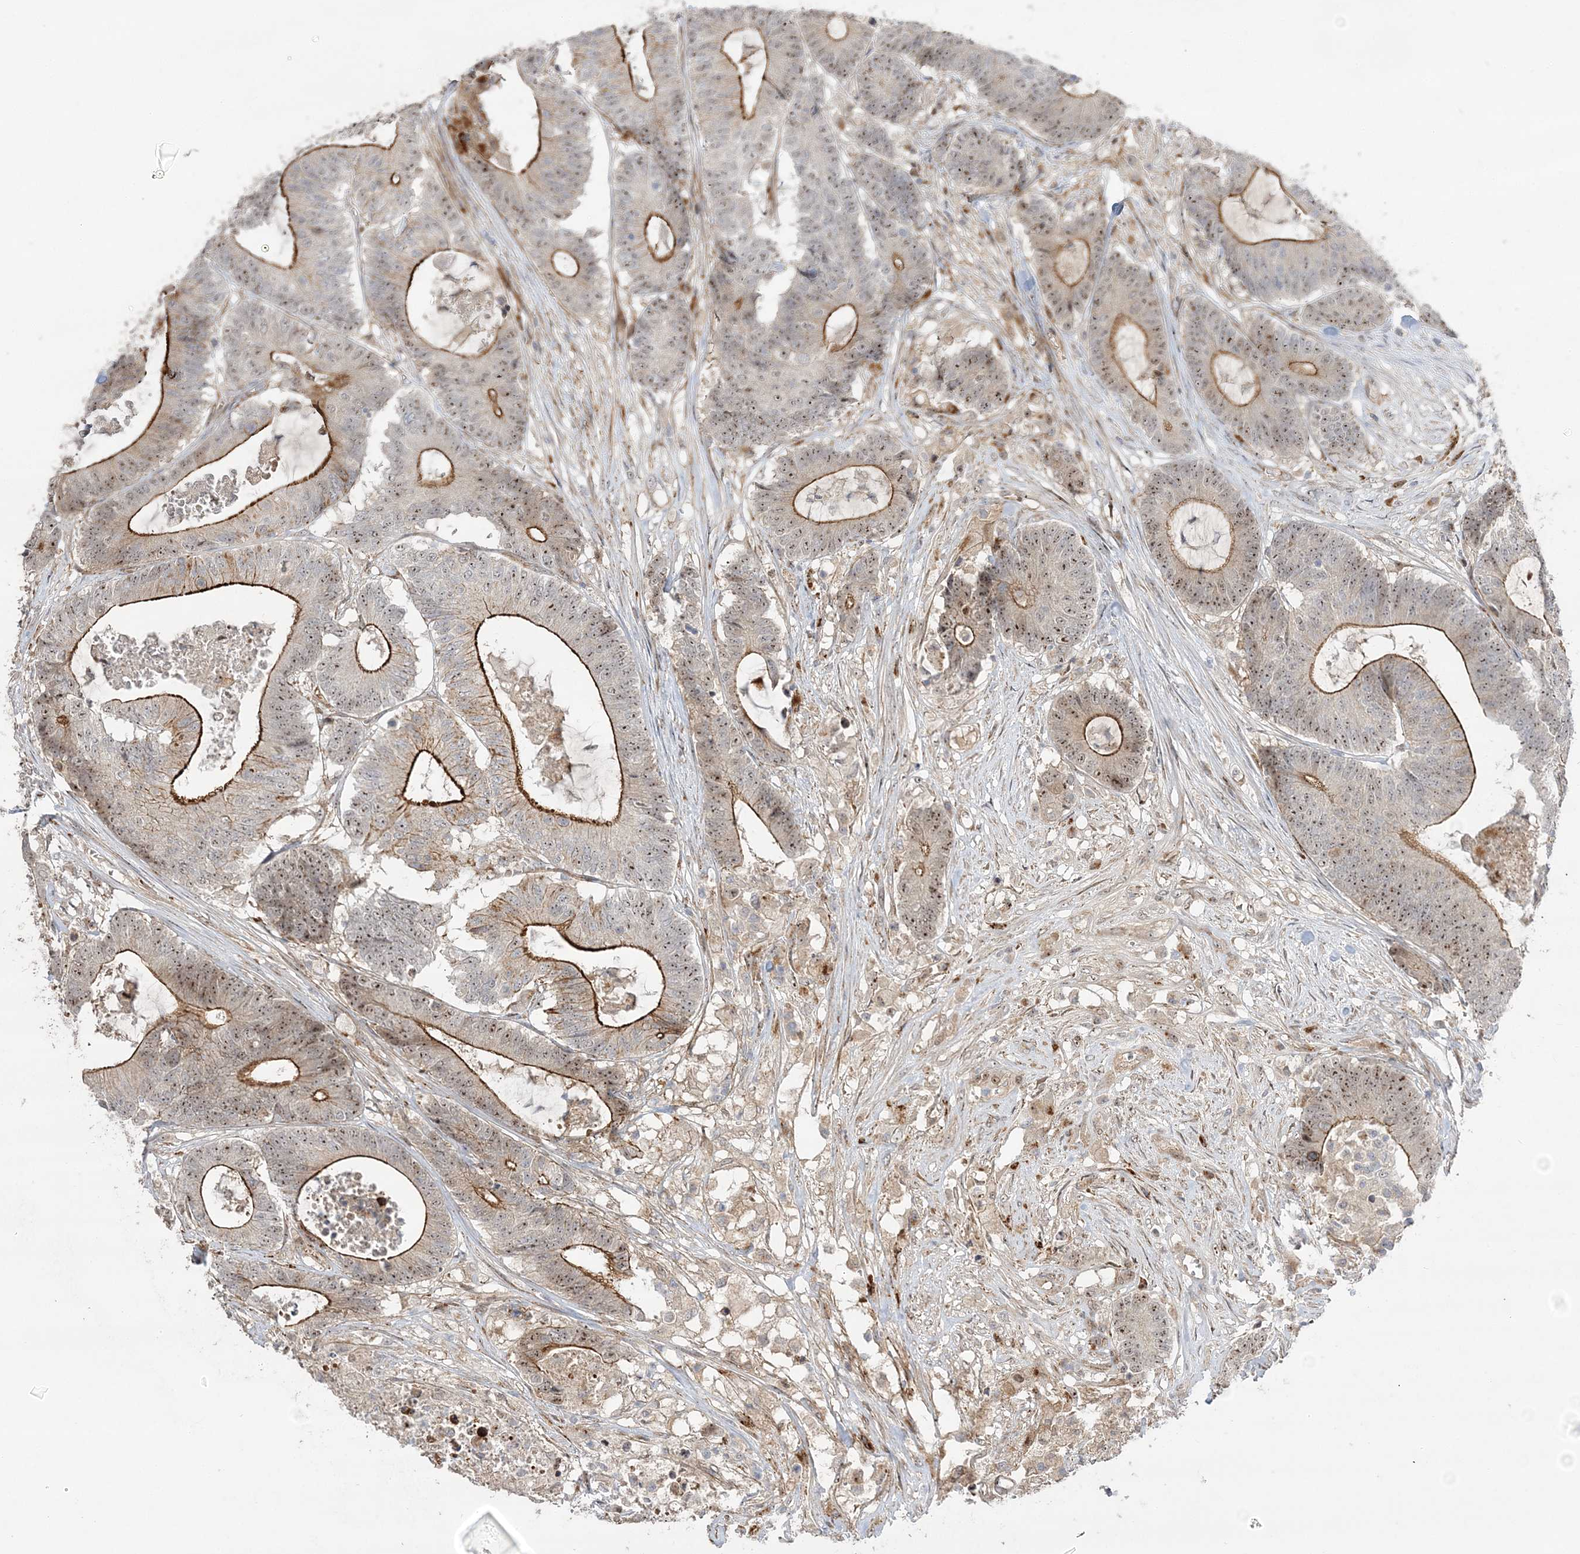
{"staining": {"intensity": "moderate", "quantity": ">75%", "location": "cytoplasmic/membranous,nuclear"}, "tissue": "colorectal cancer", "cell_type": "Tumor cells", "image_type": "cancer", "snomed": [{"axis": "morphology", "description": "Adenocarcinoma, NOS"}, {"axis": "topography", "description": "Colon"}], "caption": "Tumor cells show moderate cytoplasmic/membranous and nuclear positivity in about >75% of cells in colorectal adenocarcinoma.", "gene": "NPM3", "patient": {"sex": "female", "age": 84}}